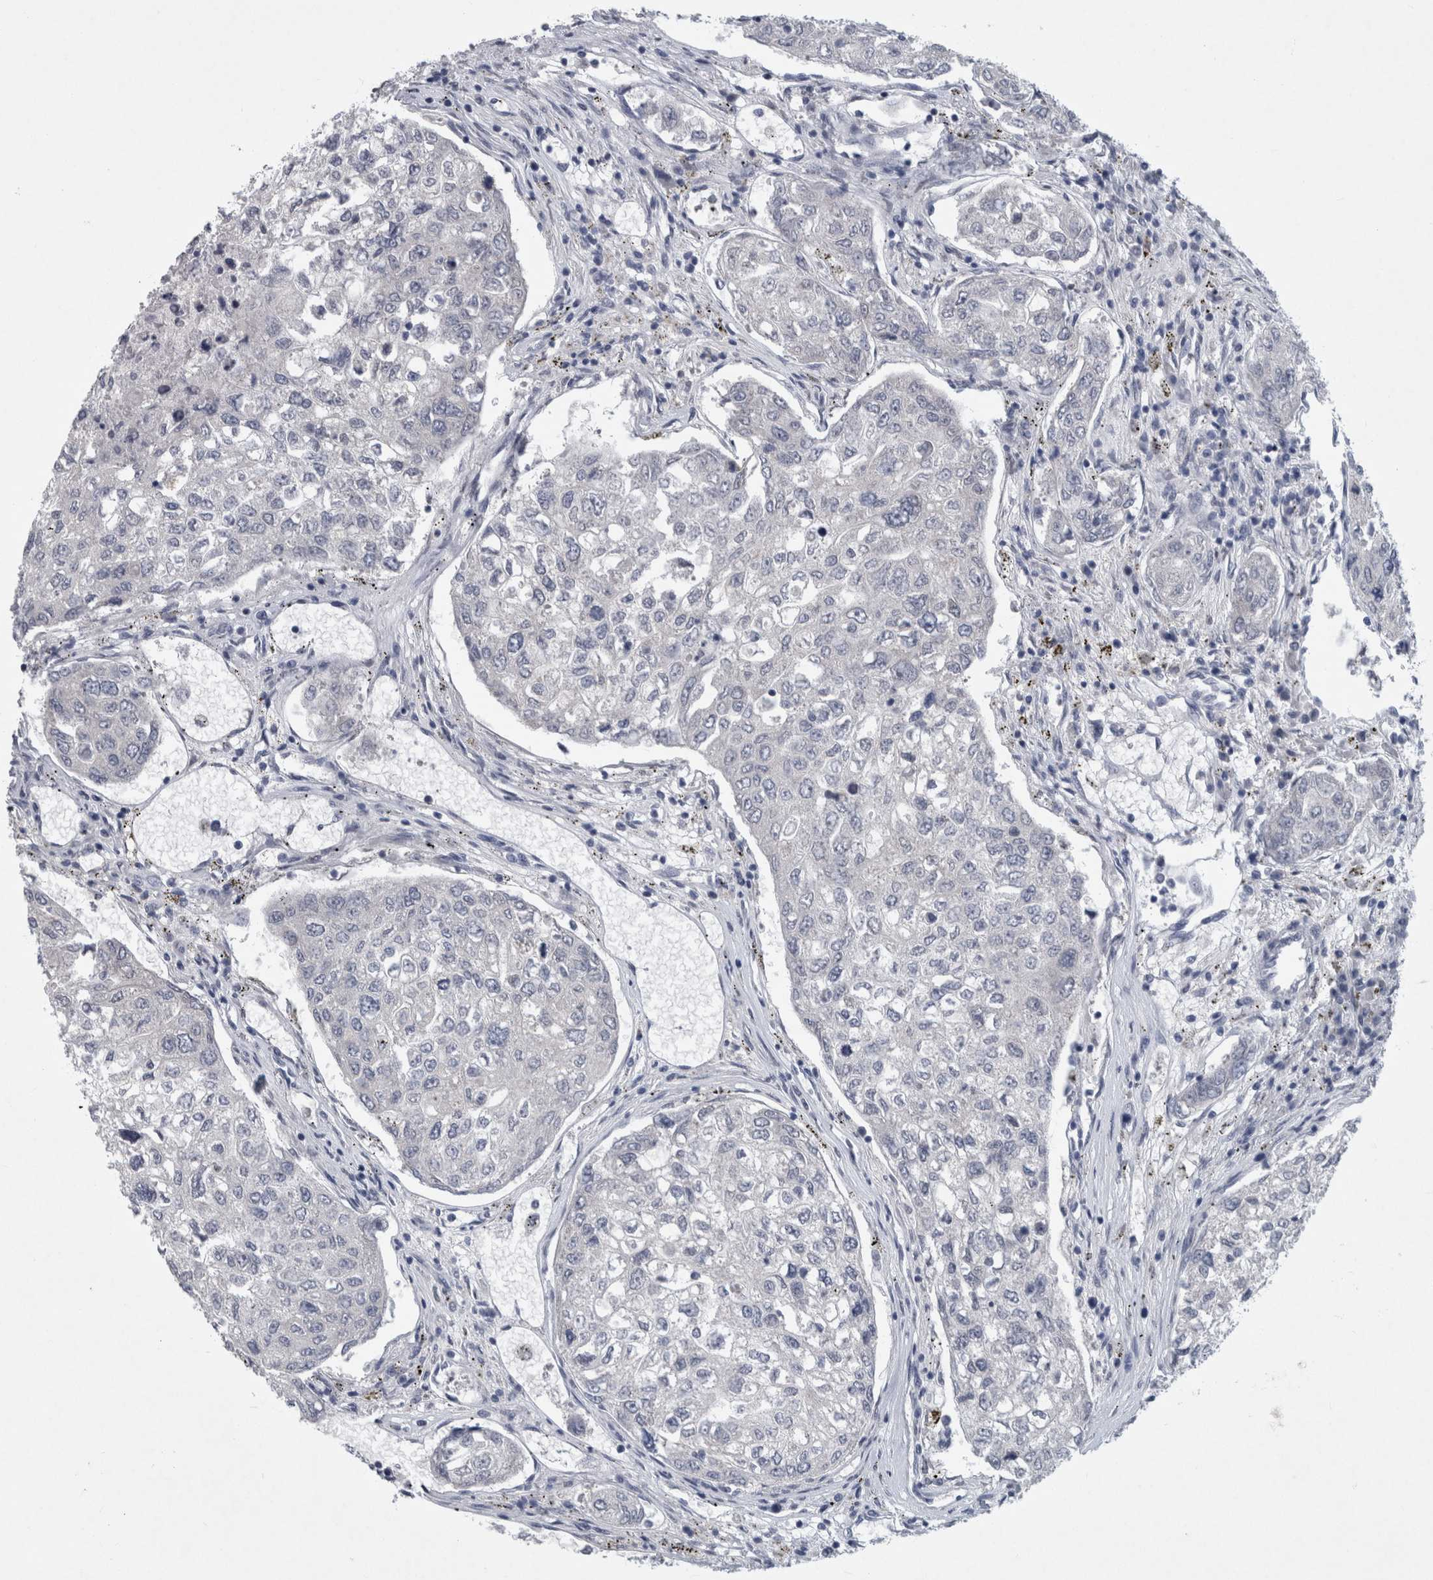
{"staining": {"intensity": "negative", "quantity": "none", "location": "none"}, "tissue": "urothelial cancer", "cell_type": "Tumor cells", "image_type": "cancer", "snomed": [{"axis": "morphology", "description": "Urothelial carcinoma, High grade"}, {"axis": "topography", "description": "Lymph node"}, {"axis": "topography", "description": "Urinary bladder"}], "caption": "Immunohistochemistry (IHC) micrograph of human high-grade urothelial carcinoma stained for a protein (brown), which shows no expression in tumor cells. (Brightfield microscopy of DAB IHC at high magnification).", "gene": "FAM83H", "patient": {"sex": "male", "age": 51}}